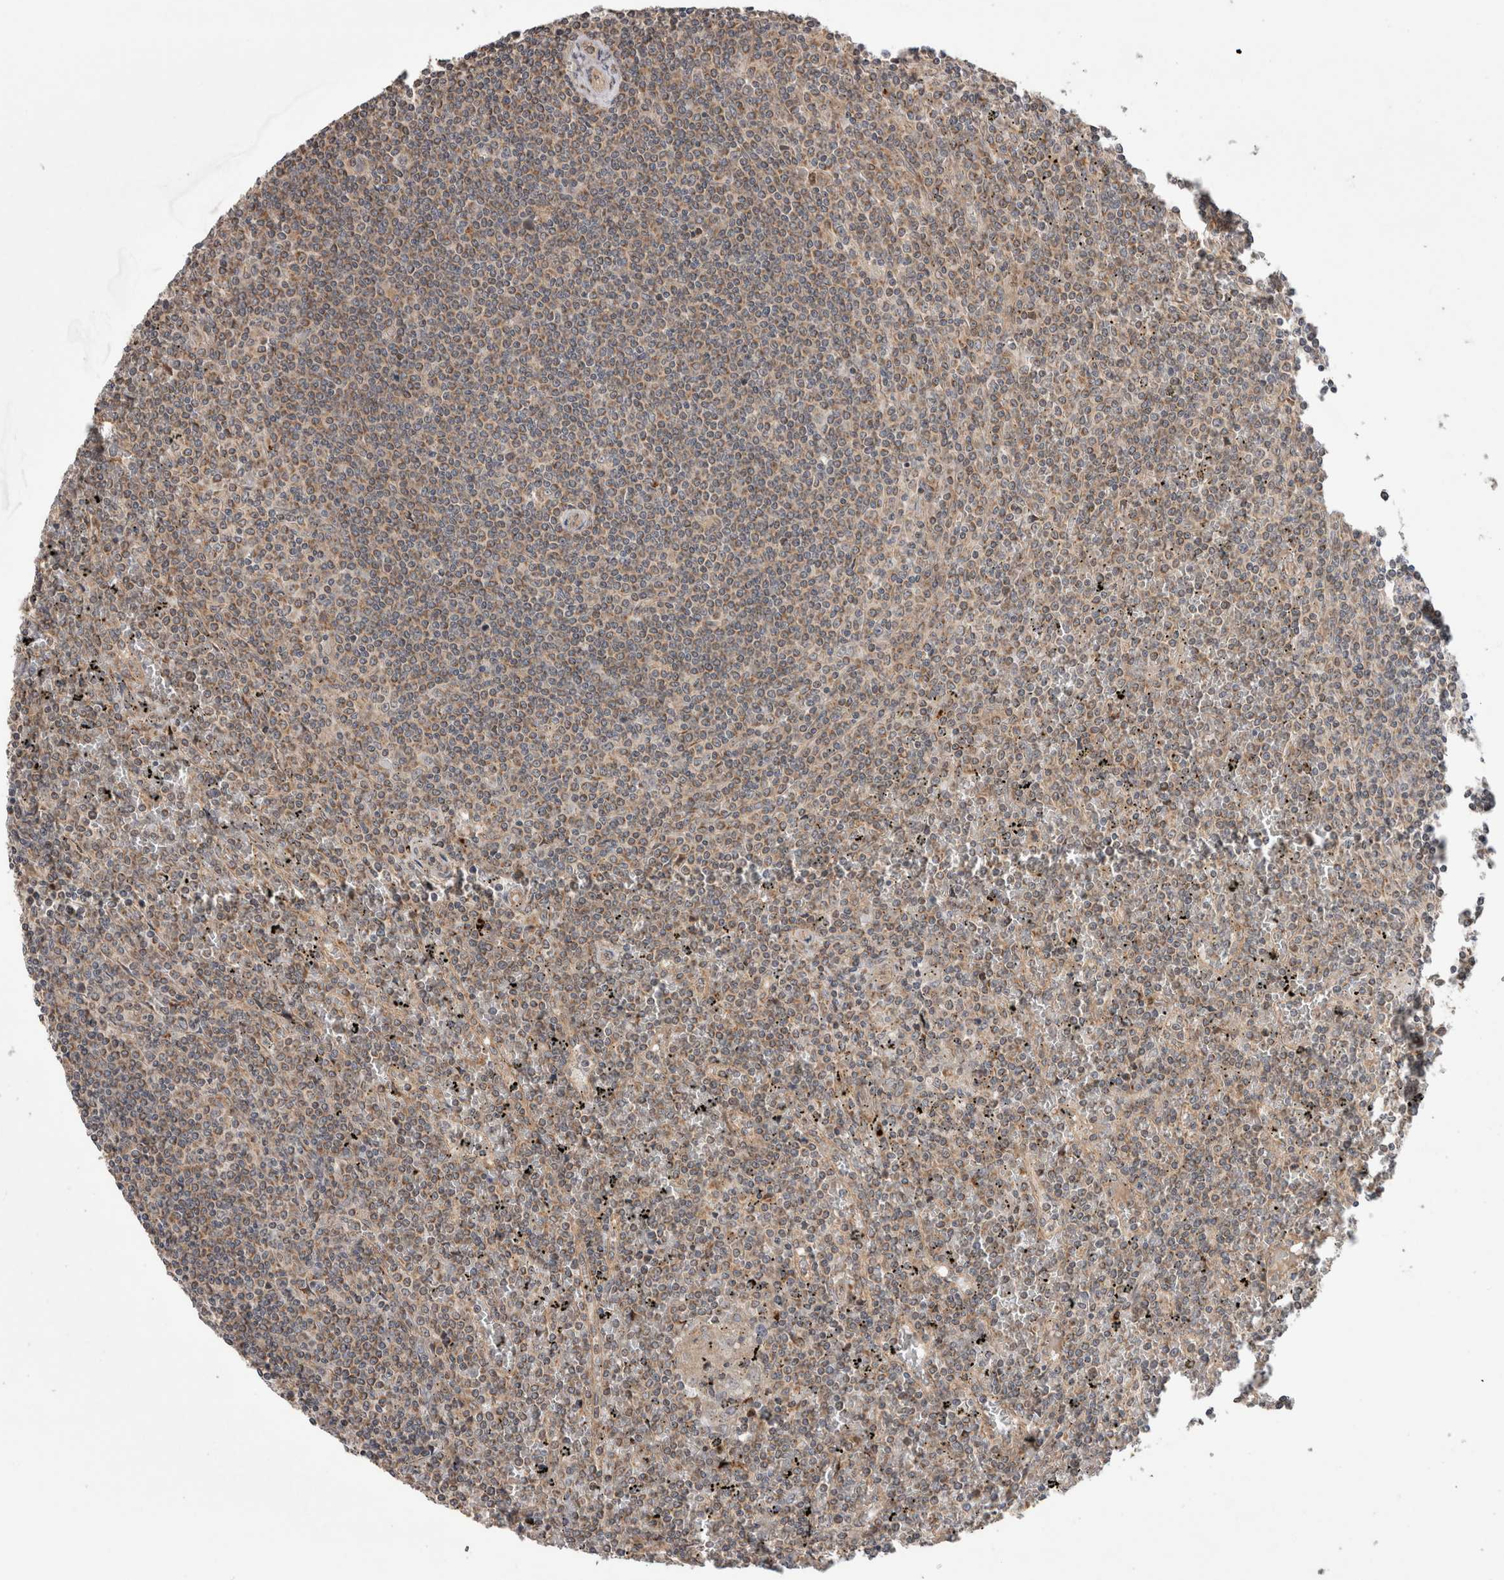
{"staining": {"intensity": "weak", "quantity": ">75%", "location": "cytoplasmic/membranous"}, "tissue": "lymphoma", "cell_type": "Tumor cells", "image_type": "cancer", "snomed": [{"axis": "morphology", "description": "Malignant lymphoma, non-Hodgkin's type, Low grade"}, {"axis": "topography", "description": "Spleen"}], "caption": "Immunohistochemistry (IHC) (DAB (3,3'-diaminobenzidine)) staining of malignant lymphoma, non-Hodgkin's type (low-grade) demonstrates weak cytoplasmic/membranous protein expression in approximately >75% of tumor cells. (IHC, brightfield microscopy, high magnification).", "gene": "TRIM5", "patient": {"sex": "female", "age": 19}}